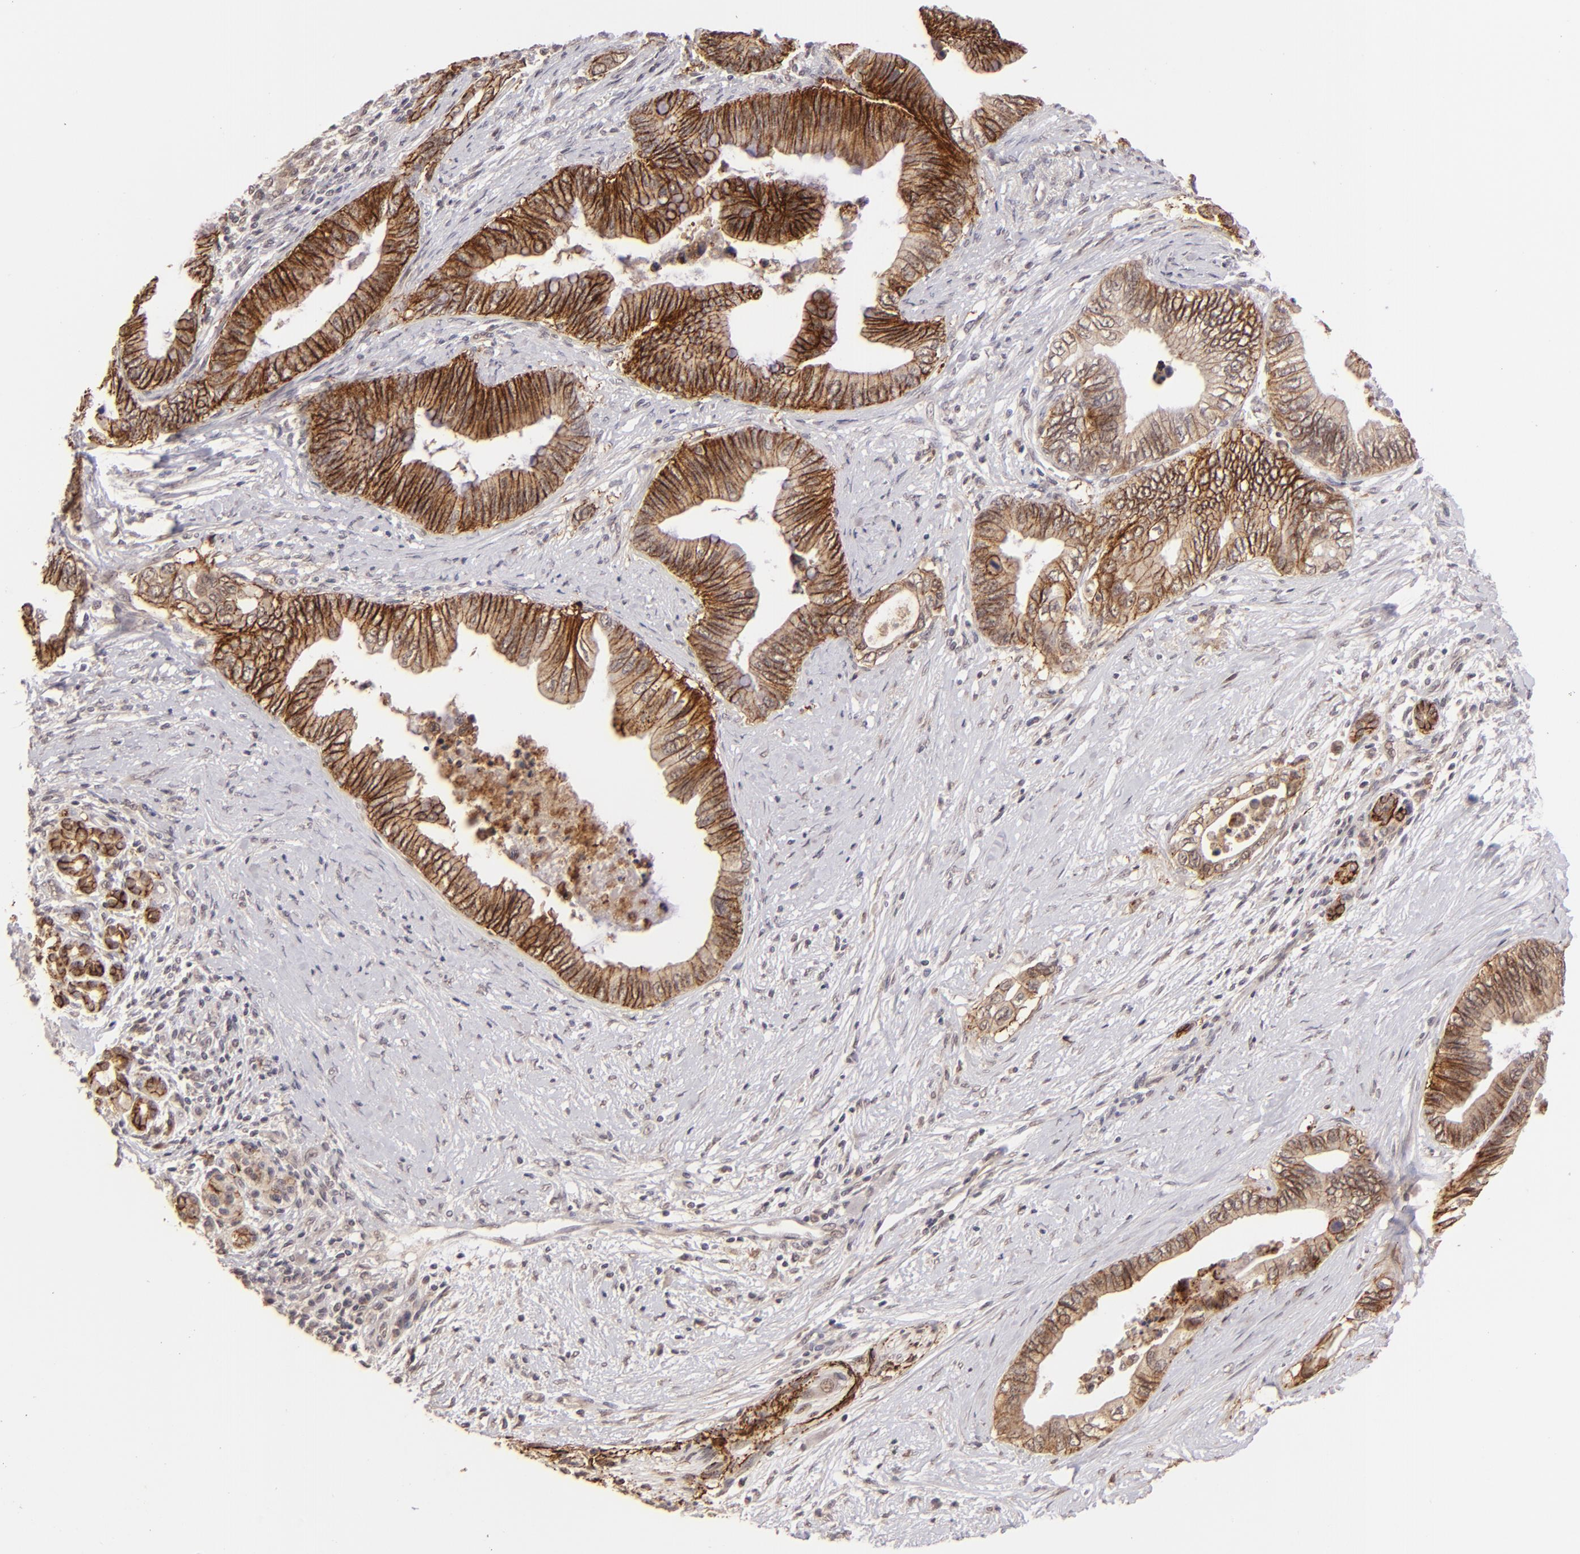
{"staining": {"intensity": "moderate", "quantity": ">75%", "location": "cytoplasmic/membranous"}, "tissue": "pancreatic cancer", "cell_type": "Tumor cells", "image_type": "cancer", "snomed": [{"axis": "morphology", "description": "Adenocarcinoma, NOS"}, {"axis": "topography", "description": "Pancreas"}], "caption": "Immunohistochemistry (DAB (3,3'-diaminobenzidine)) staining of pancreatic cancer demonstrates moderate cytoplasmic/membranous protein positivity in about >75% of tumor cells. The protein is stained brown, and the nuclei are stained in blue (DAB IHC with brightfield microscopy, high magnification).", "gene": "CLDN1", "patient": {"sex": "female", "age": 66}}